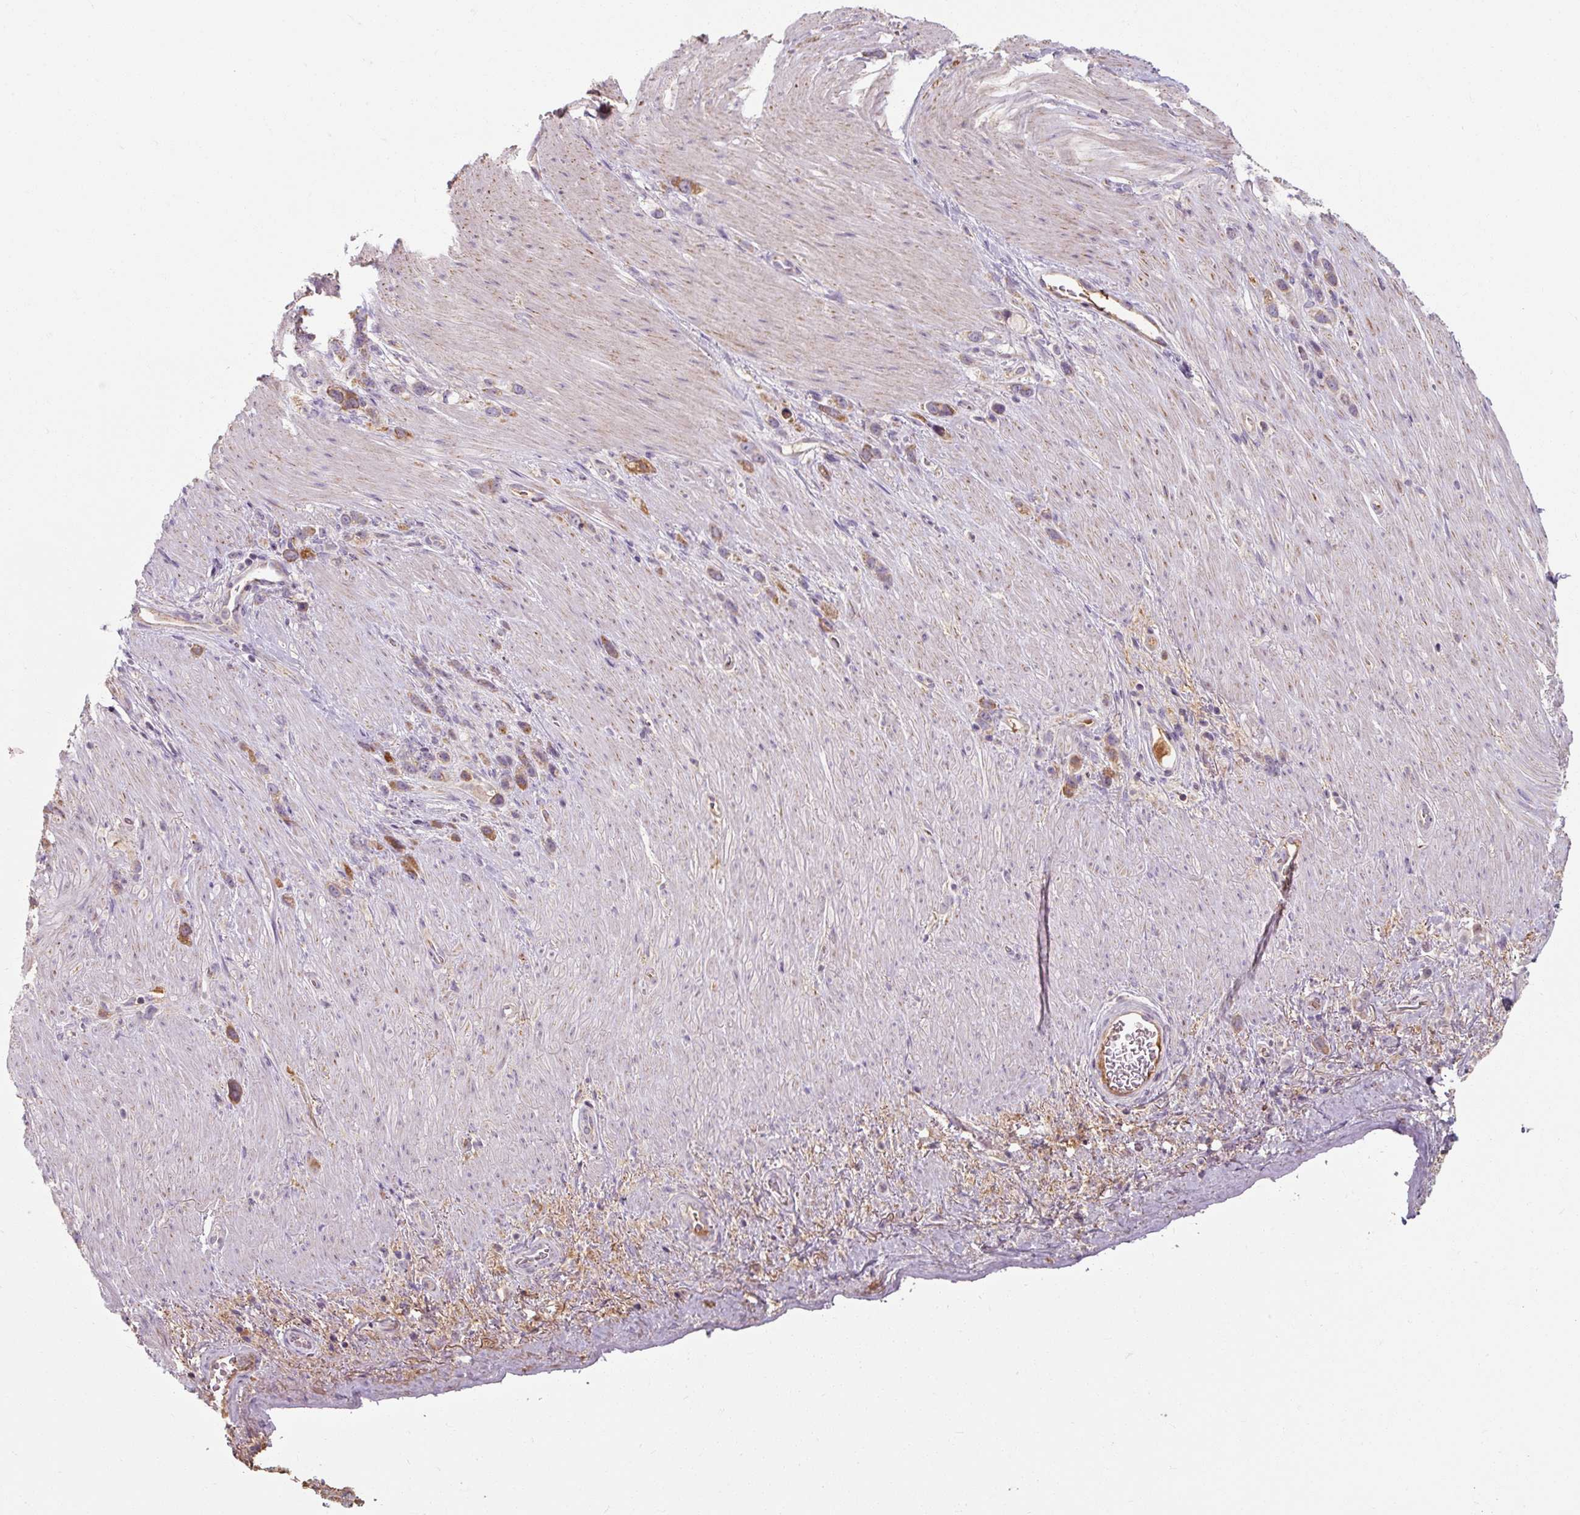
{"staining": {"intensity": "moderate", "quantity": ">75%", "location": "cytoplasmic/membranous"}, "tissue": "stomach cancer", "cell_type": "Tumor cells", "image_type": "cancer", "snomed": [{"axis": "morphology", "description": "Adenocarcinoma, NOS"}, {"axis": "topography", "description": "Stomach"}], "caption": "Immunohistochemical staining of stomach cancer shows medium levels of moderate cytoplasmic/membranous protein staining in about >75% of tumor cells. Using DAB (brown) and hematoxylin (blue) stains, captured at high magnification using brightfield microscopy.", "gene": "TSEN54", "patient": {"sex": "female", "age": 65}}